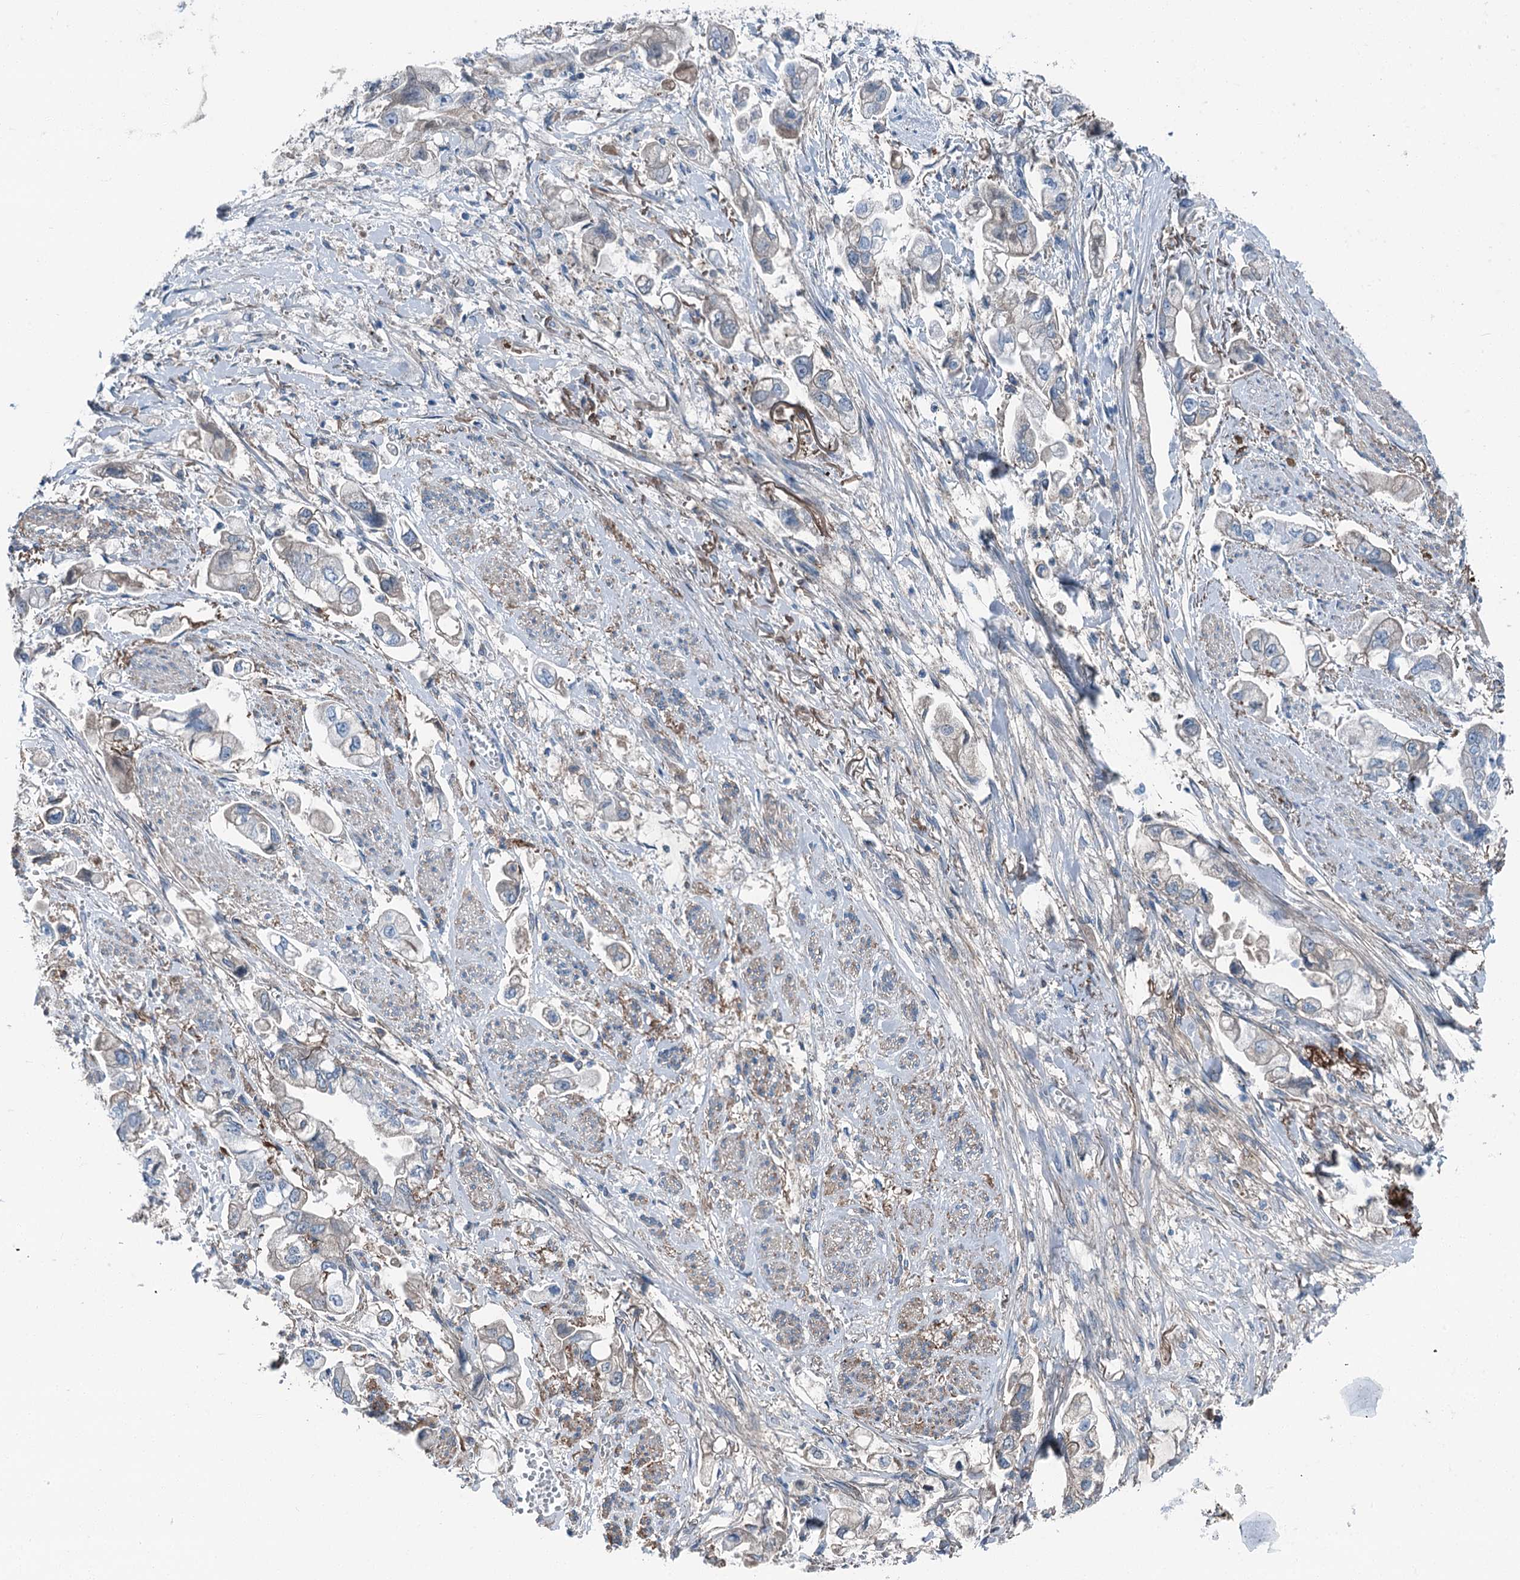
{"staining": {"intensity": "negative", "quantity": "none", "location": "none"}, "tissue": "stomach cancer", "cell_type": "Tumor cells", "image_type": "cancer", "snomed": [{"axis": "morphology", "description": "Adenocarcinoma, NOS"}, {"axis": "topography", "description": "Stomach"}], "caption": "Immunohistochemical staining of stomach cancer (adenocarcinoma) displays no significant staining in tumor cells.", "gene": "AXL", "patient": {"sex": "male", "age": 62}}